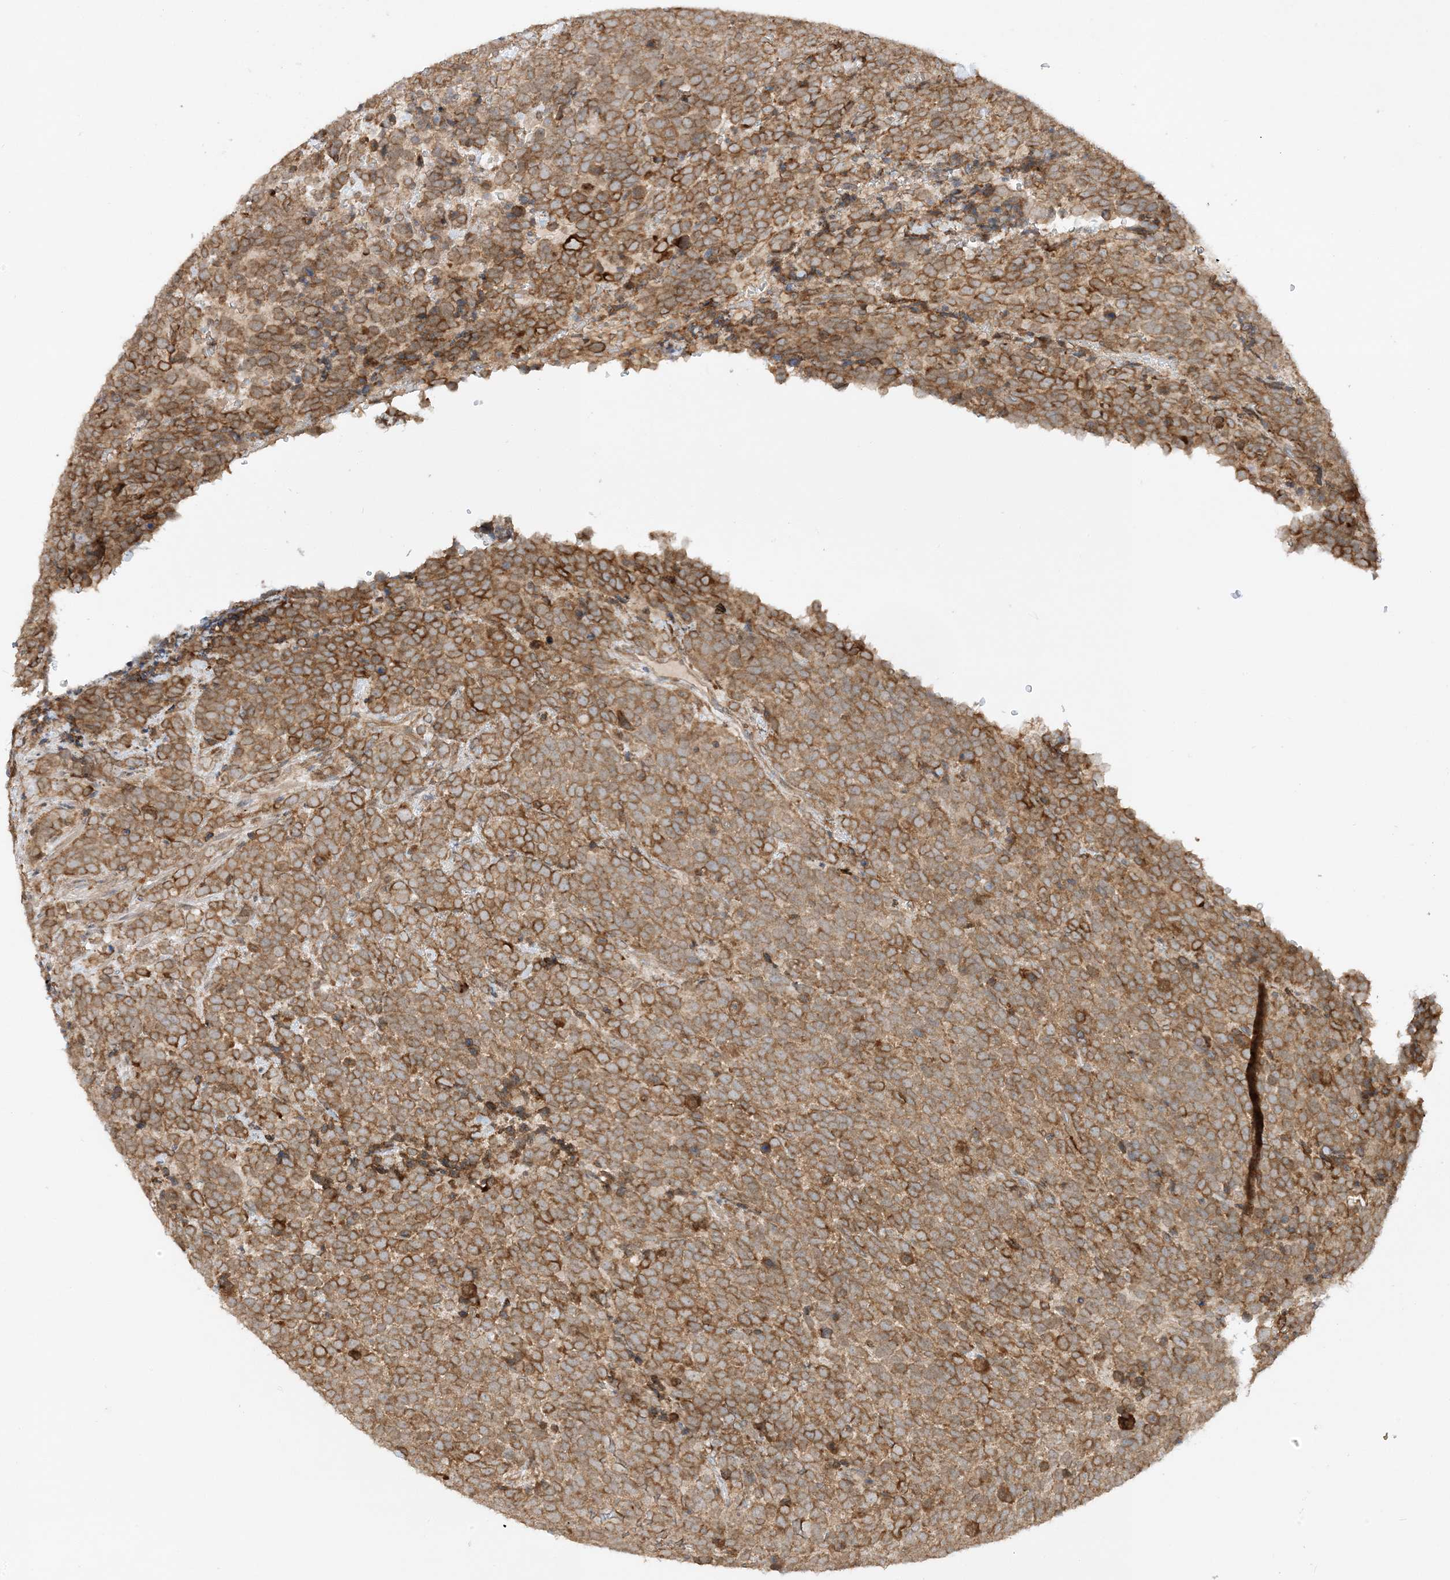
{"staining": {"intensity": "moderate", "quantity": ">75%", "location": "cytoplasmic/membranous"}, "tissue": "urothelial cancer", "cell_type": "Tumor cells", "image_type": "cancer", "snomed": [{"axis": "morphology", "description": "Urothelial carcinoma, High grade"}, {"axis": "topography", "description": "Urinary bladder"}], "caption": "Protein analysis of urothelial carcinoma (high-grade) tissue exhibits moderate cytoplasmic/membranous expression in approximately >75% of tumor cells. (DAB = brown stain, brightfield microscopy at high magnification).", "gene": "SCARF2", "patient": {"sex": "female", "age": 82}}